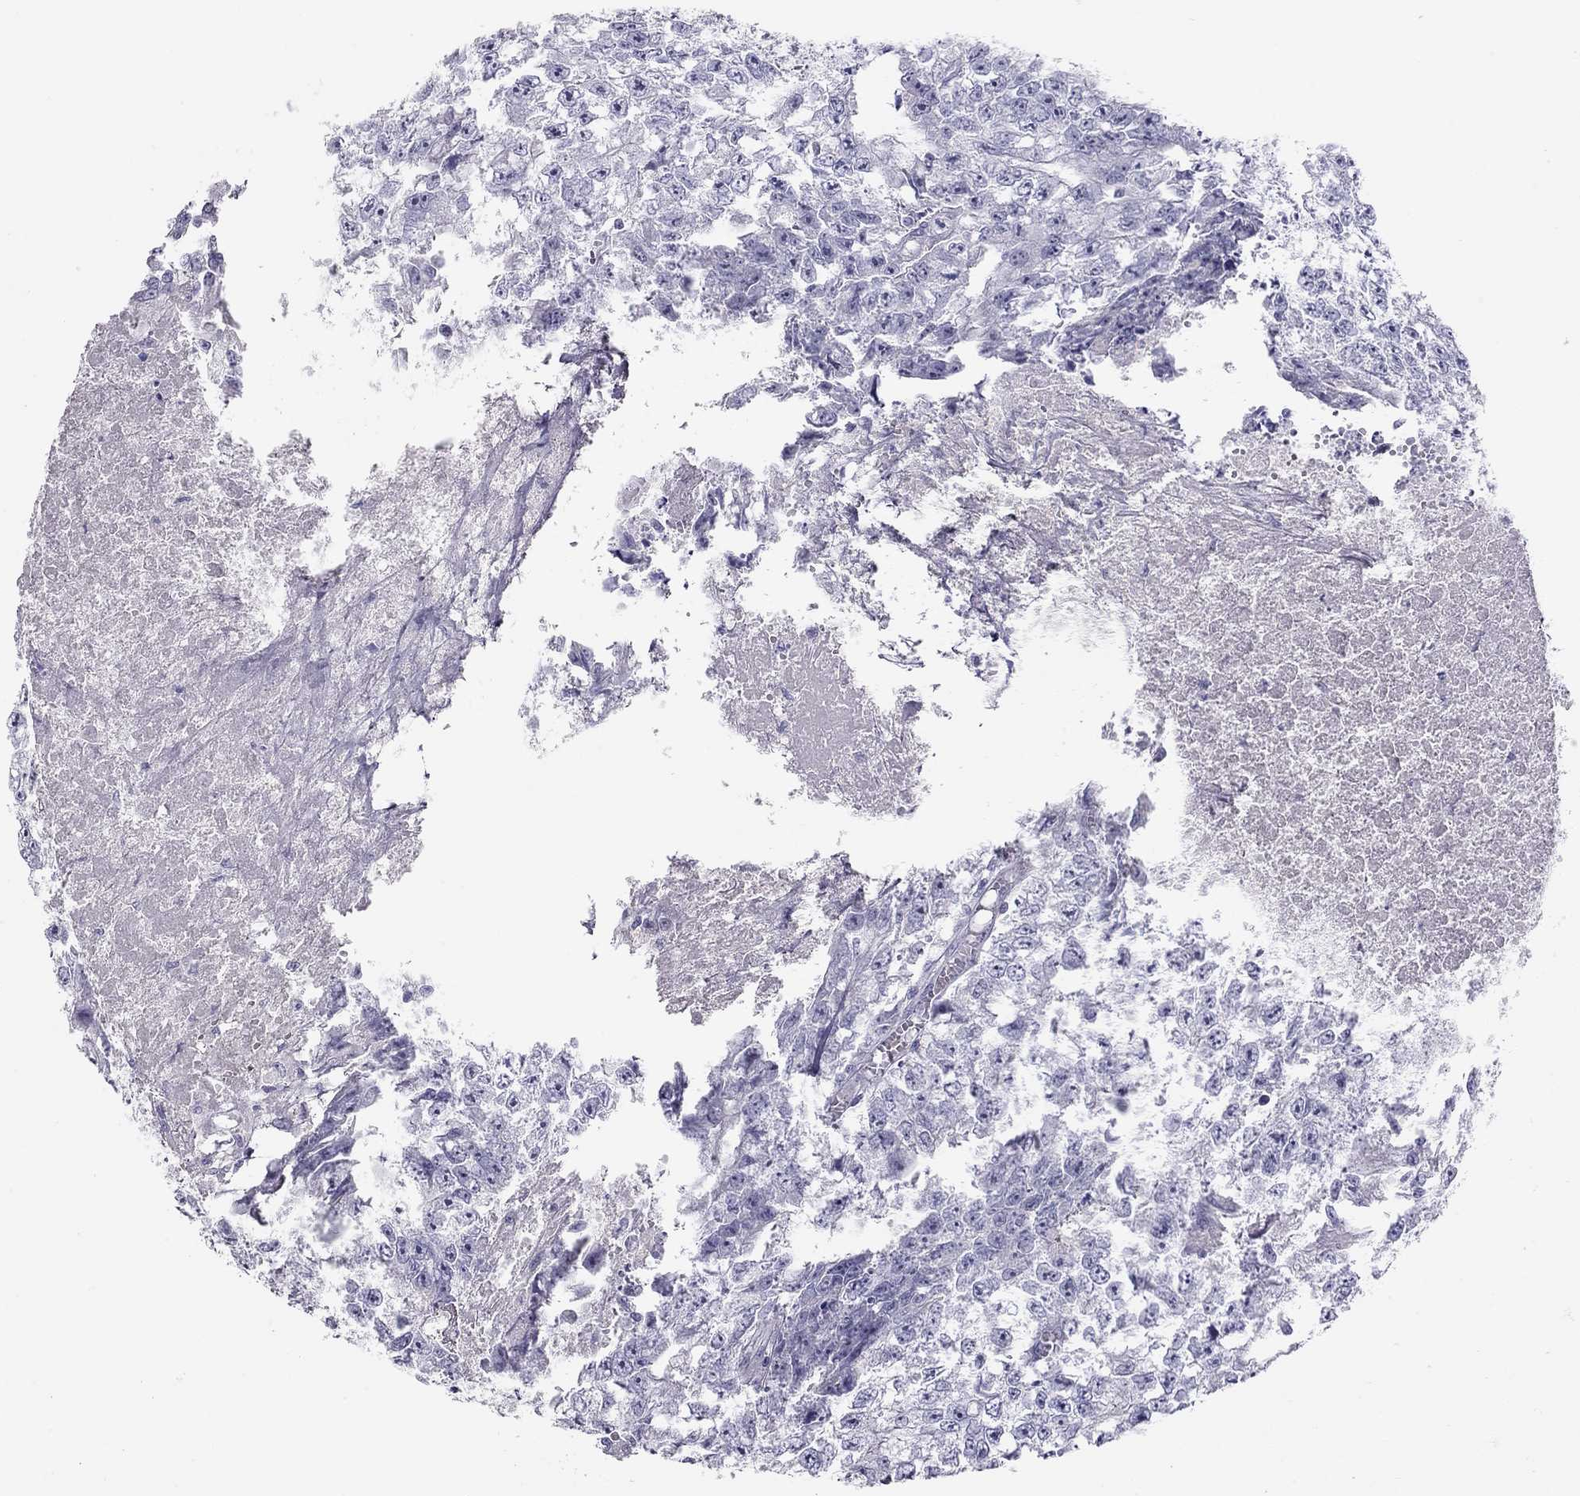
{"staining": {"intensity": "negative", "quantity": "none", "location": "none"}, "tissue": "testis cancer", "cell_type": "Tumor cells", "image_type": "cancer", "snomed": [{"axis": "morphology", "description": "Carcinoma, Embryonal, NOS"}, {"axis": "morphology", "description": "Teratoma, malignant, NOS"}, {"axis": "topography", "description": "Testis"}], "caption": "IHC histopathology image of neoplastic tissue: testis cancer stained with DAB reveals no significant protein expression in tumor cells.", "gene": "IL17REL", "patient": {"sex": "male", "age": 24}}